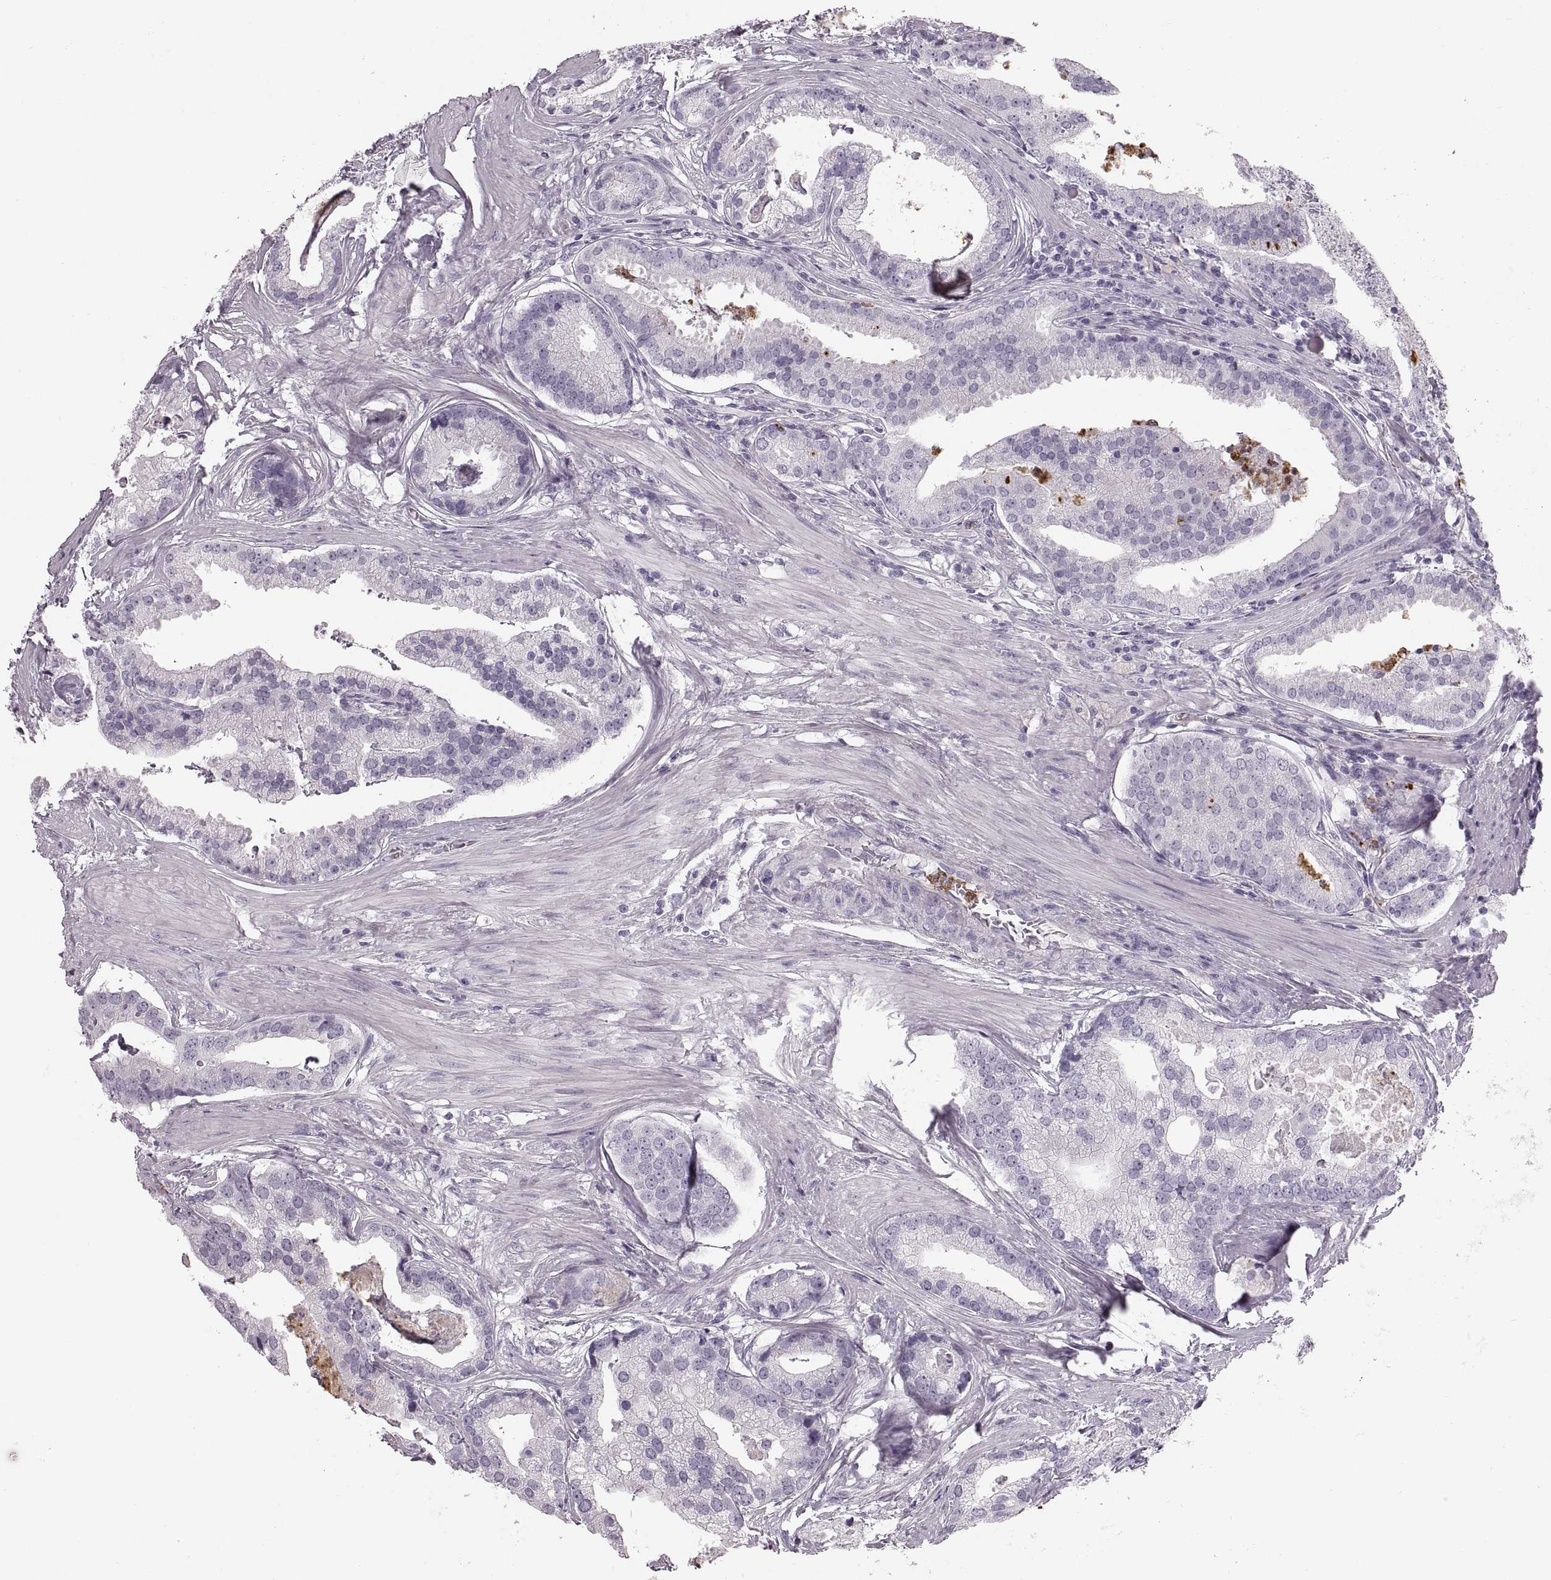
{"staining": {"intensity": "negative", "quantity": "none", "location": "none"}, "tissue": "prostate cancer", "cell_type": "Tumor cells", "image_type": "cancer", "snomed": [{"axis": "morphology", "description": "Adenocarcinoma, NOS"}, {"axis": "topography", "description": "Prostate and seminal vesicle, NOS"}, {"axis": "topography", "description": "Prostate"}], "caption": "This is an immunohistochemistry micrograph of prostate cancer. There is no staining in tumor cells.", "gene": "MILR1", "patient": {"sex": "male", "age": 44}}